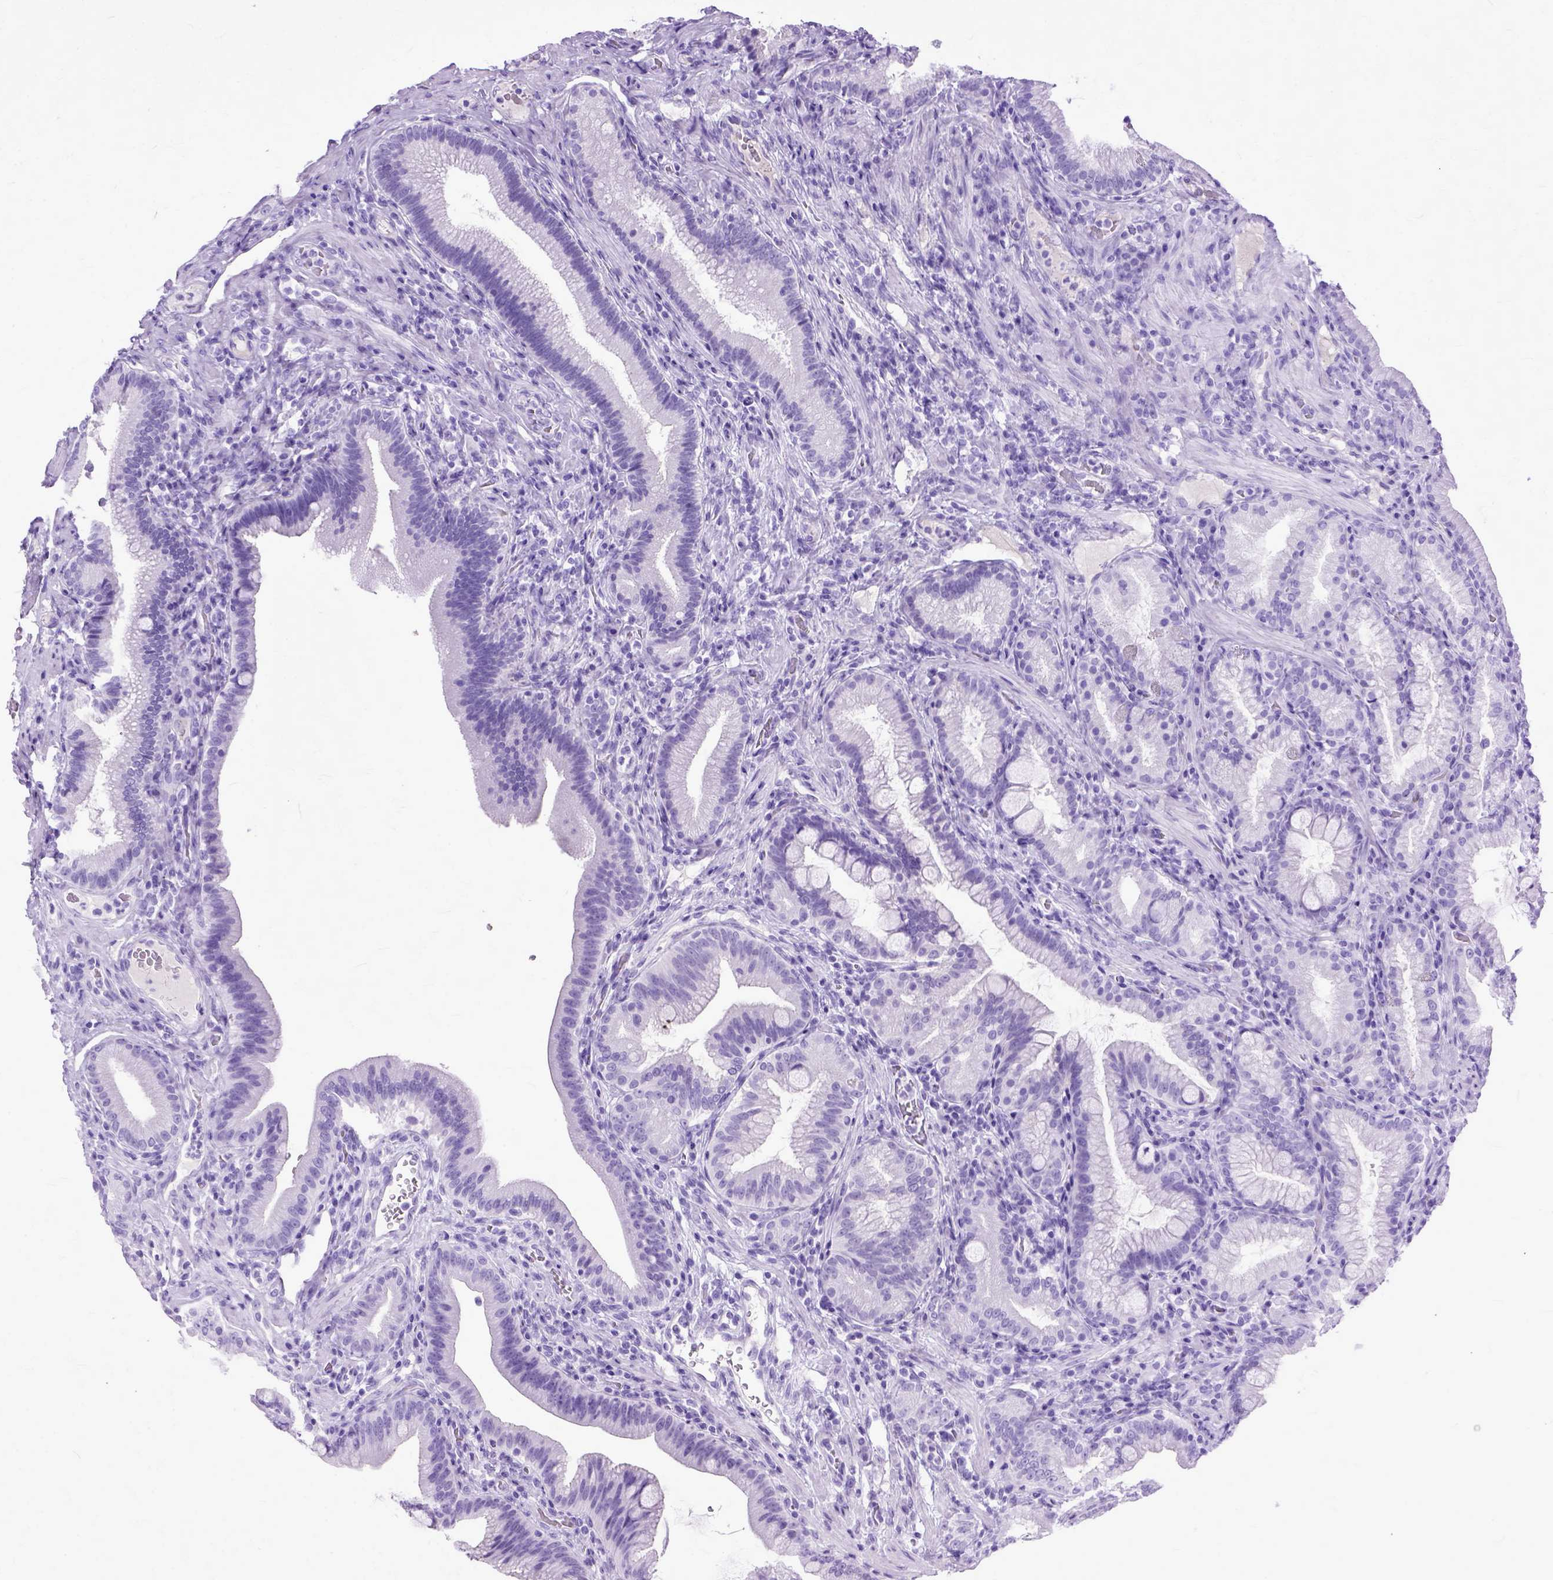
{"staining": {"intensity": "negative", "quantity": "none", "location": "none"}, "tissue": "duodenum", "cell_type": "Glandular cells", "image_type": "normal", "snomed": [{"axis": "morphology", "description": "Normal tissue, NOS"}, {"axis": "topography", "description": "Pancreas"}, {"axis": "topography", "description": "Duodenum"}], "caption": "A histopathology image of duodenum stained for a protein shows no brown staining in glandular cells. Nuclei are stained in blue.", "gene": "GNGT1", "patient": {"sex": "male", "age": 59}}